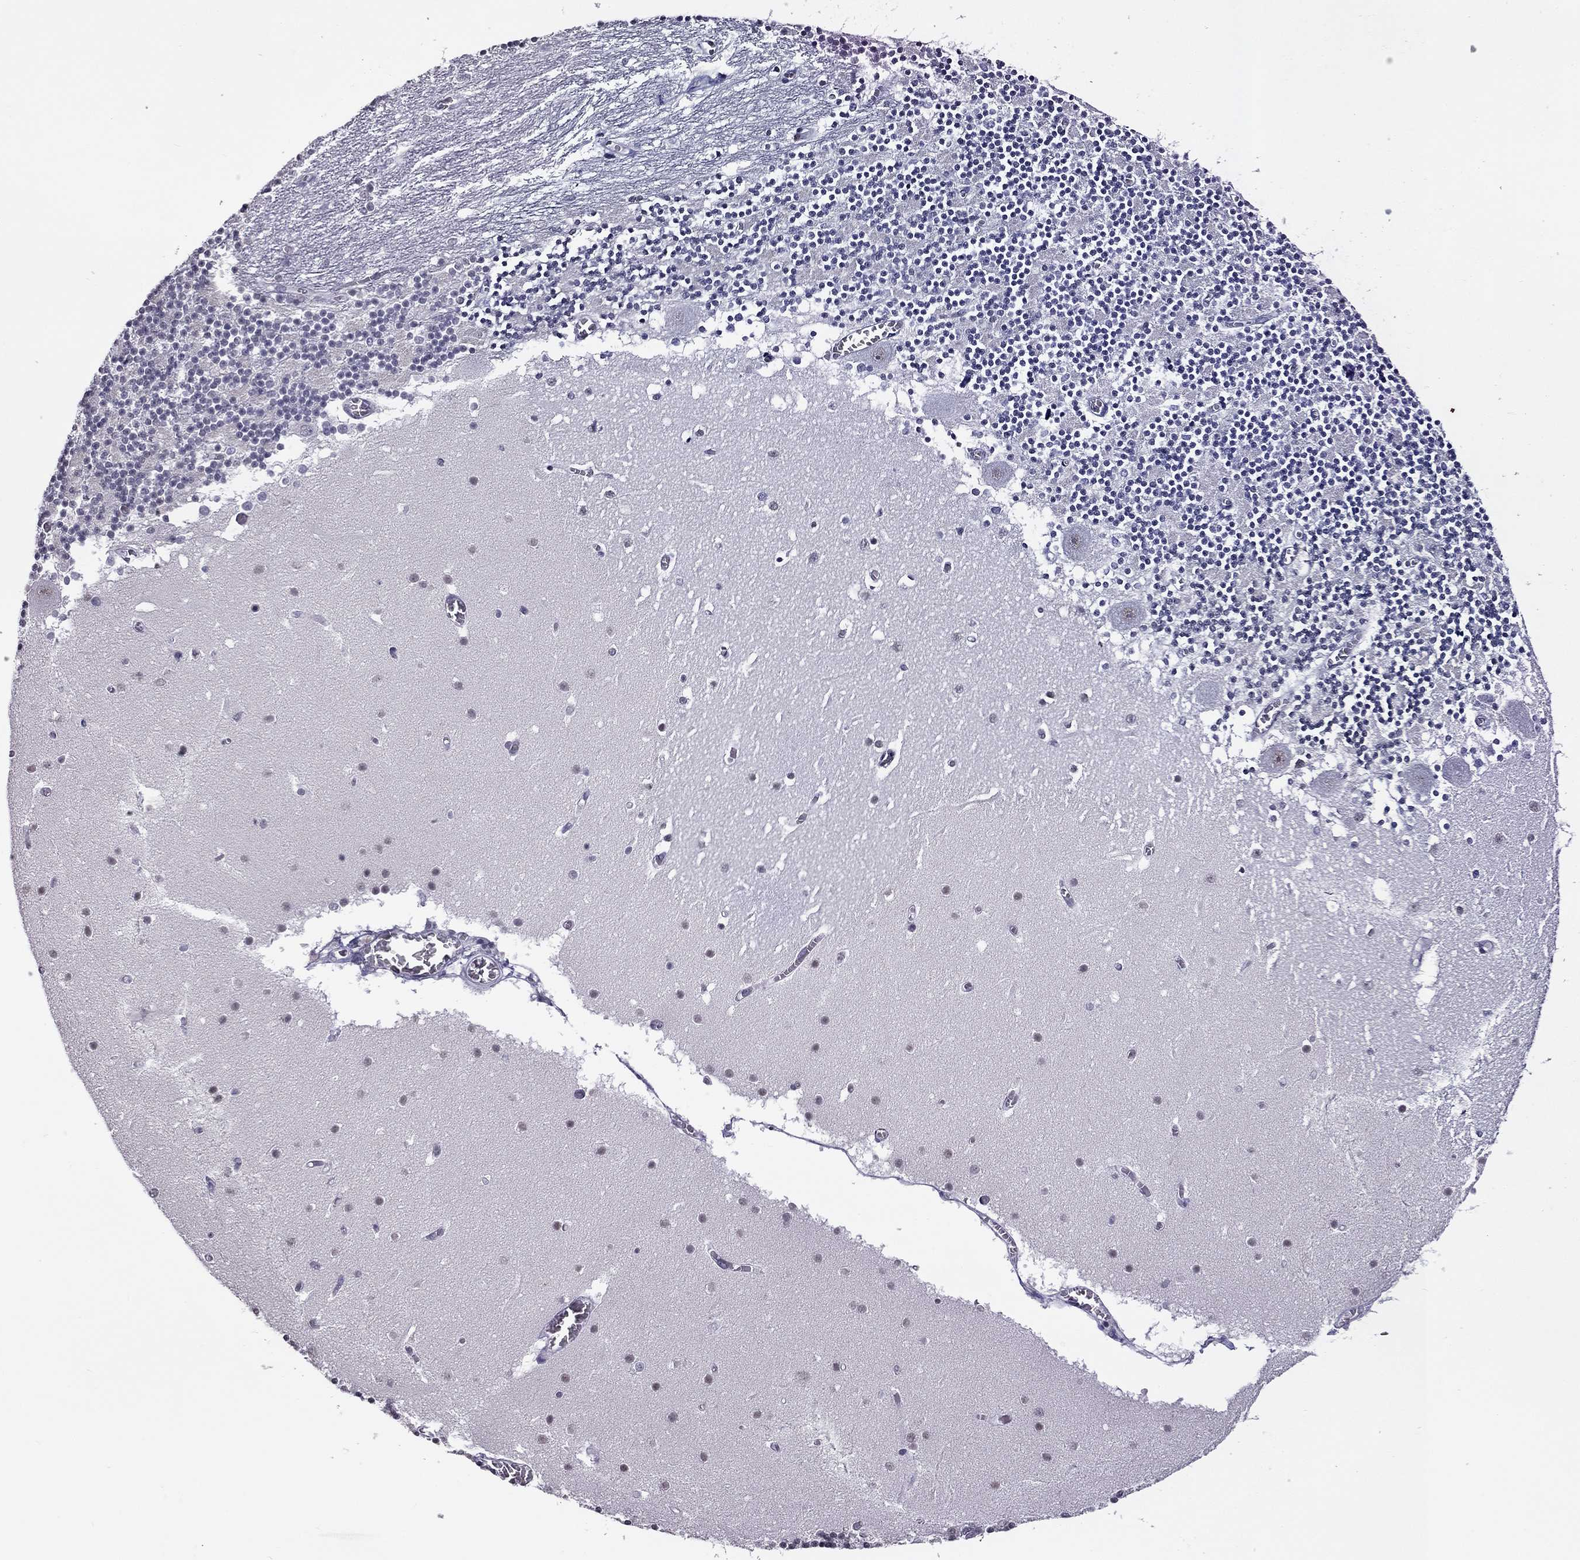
{"staining": {"intensity": "negative", "quantity": "none", "location": "none"}, "tissue": "cerebellum", "cell_type": "Cells in granular layer", "image_type": "normal", "snomed": [{"axis": "morphology", "description": "Normal tissue, NOS"}, {"axis": "topography", "description": "Cerebellum"}], "caption": "This image is of benign cerebellum stained with immunohistochemistry (IHC) to label a protein in brown with the nuclei are counter-stained blue. There is no staining in cells in granular layer. Brightfield microscopy of IHC stained with DAB (brown) and hematoxylin (blue), captured at high magnification.", "gene": "PPP1R3A", "patient": {"sex": "female", "age": 28}}